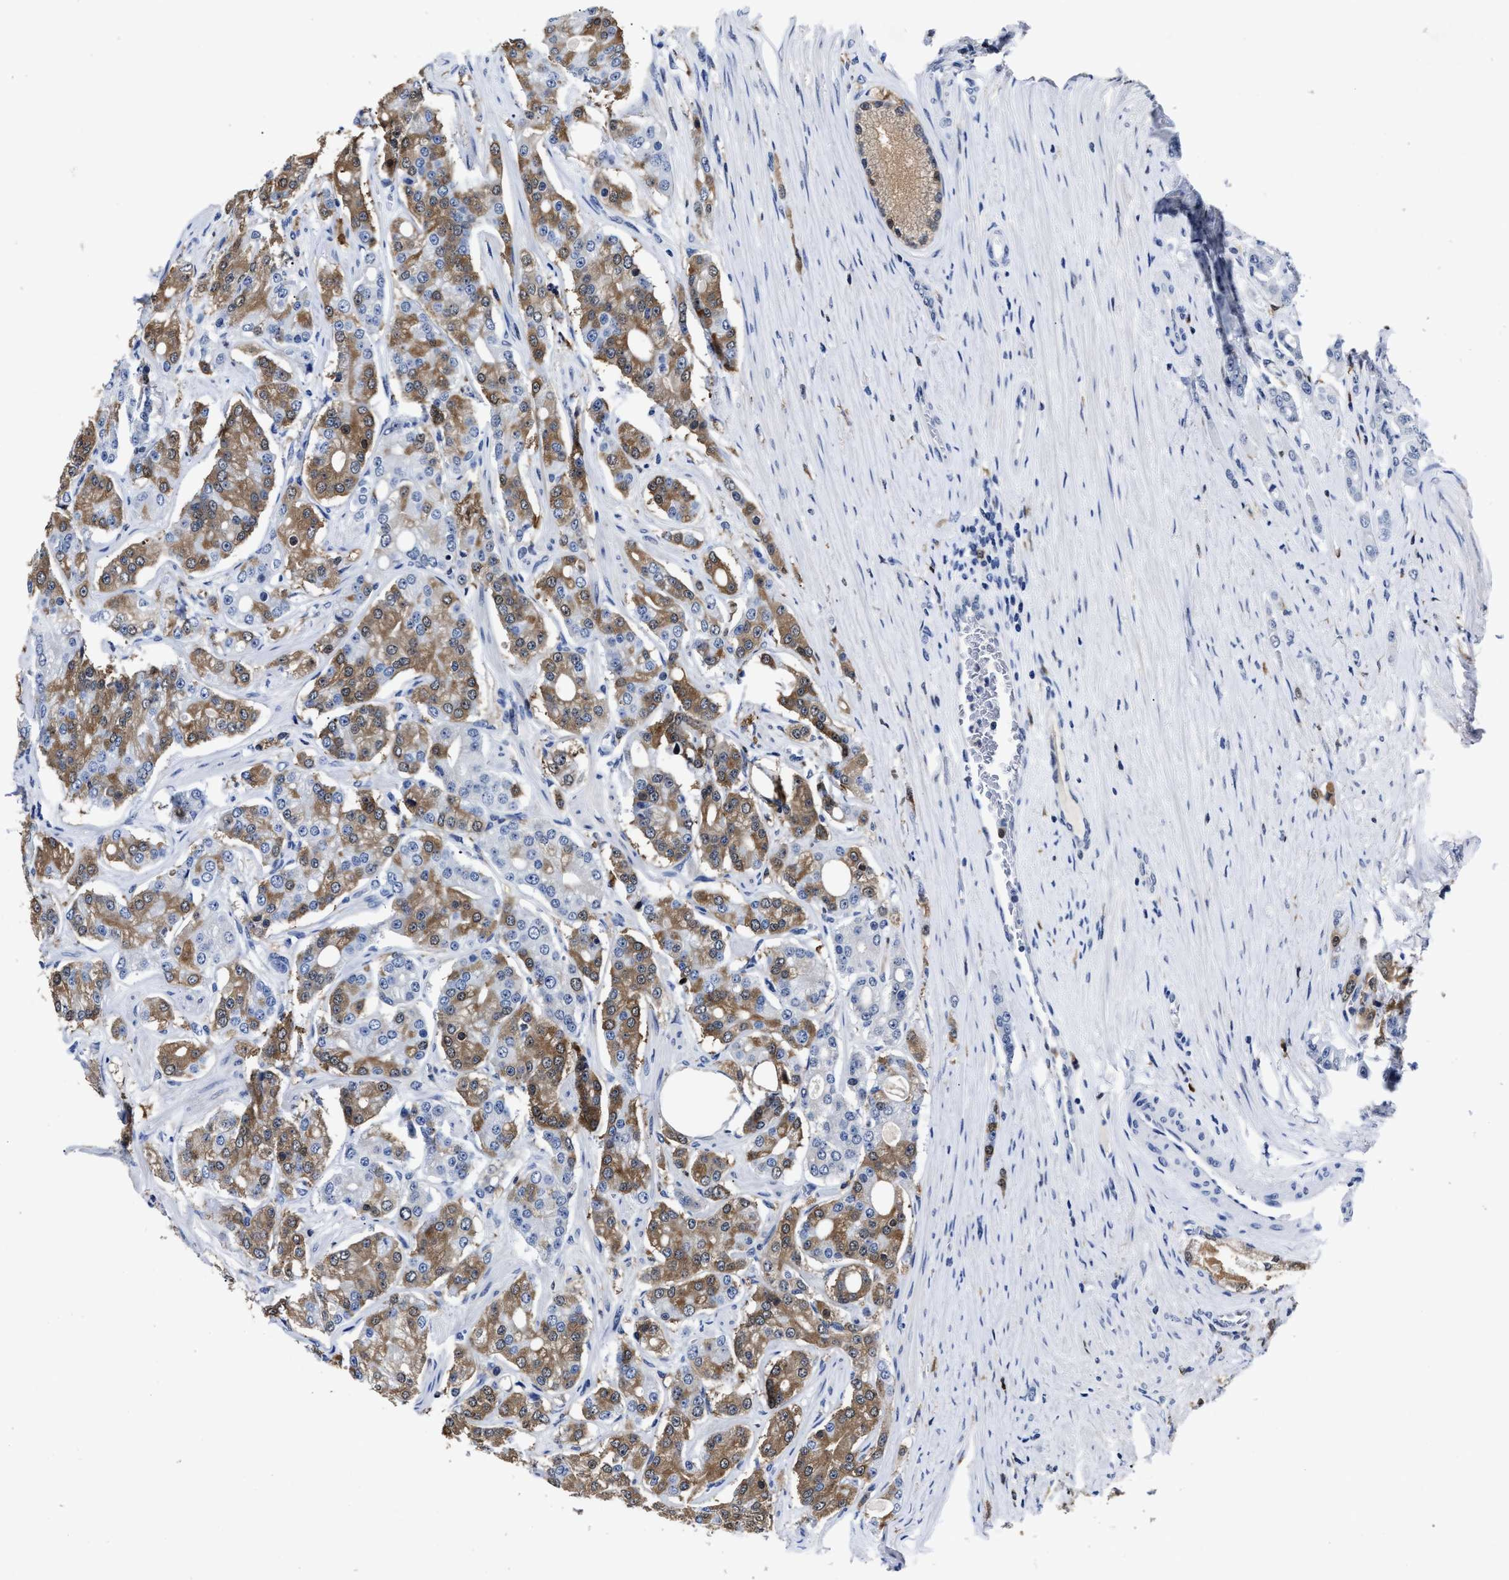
{"staining": {"intensity": "moderate", "quantity": ">75%", "location": "cytoplasmic/membranous"}, "tissue": "prostate cancer", "cell_type": "Tumor cells", "image_type": "cancer", "snomed": [{"axis": "morphology", "description": "Adenocarcinoma, High grade"}, {"axis": "topography", "description": "Prostate"}], "caption": "Immunohistochemical staining of human prostate cancer exhibits medium levels of moderate cytoplasmic/membranous expression in approximately >75% of tumor cells.", "gene": "PRPF4B", "patient": {"sex": "male", "age": 71}}